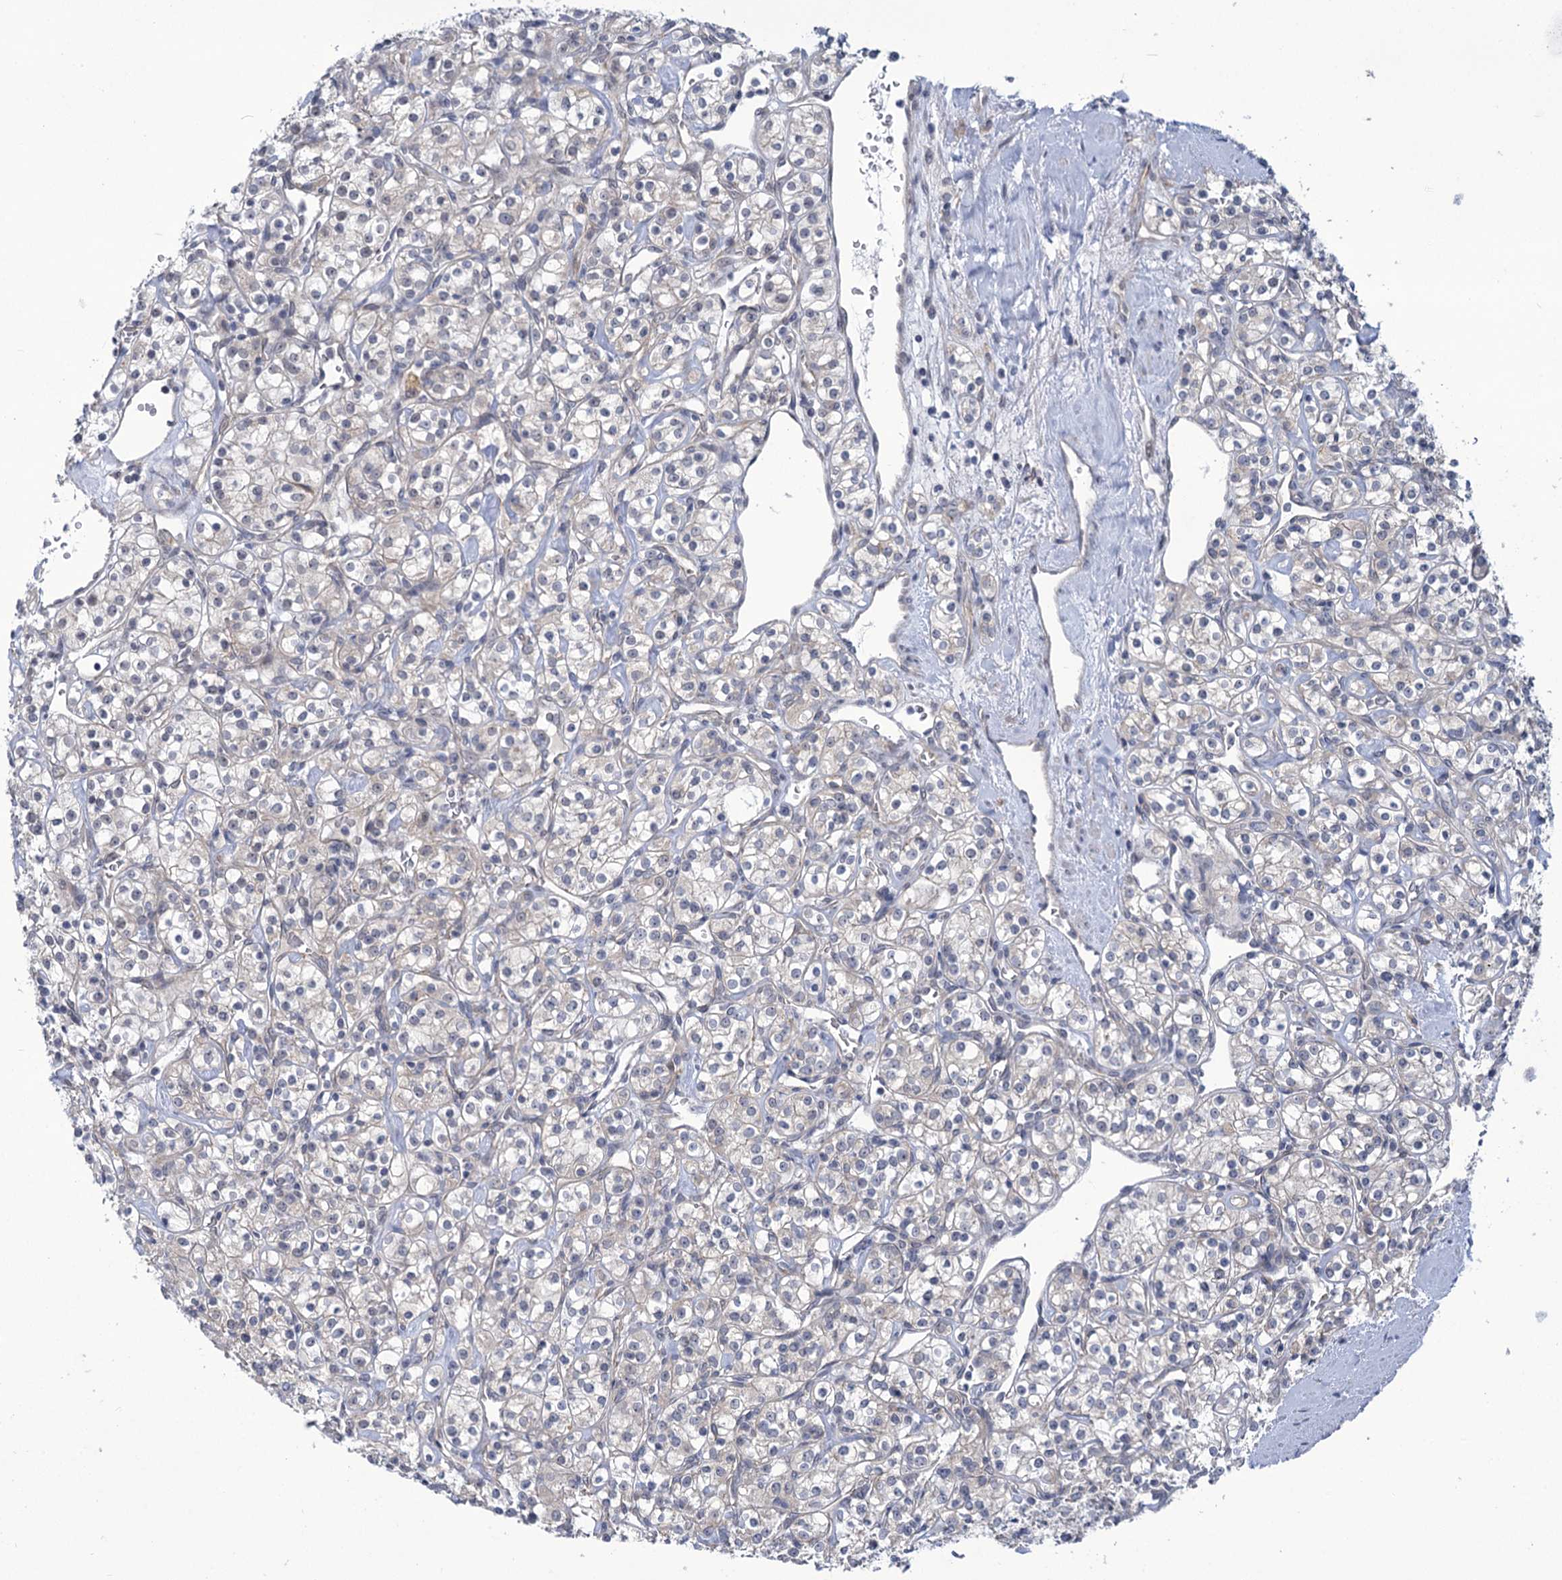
{"staining": {"intensity": "negative", "quantity": "none", "location": "none"}, "tissue": "renal cancer", "cell_type": "Tumor cells", "image_type": "cancer", "snomed": [{"axis": "morphology", "description": "Adenocarcinoma, NOS"}, {"axis": "topography", "description": "Kidney"}], "caption": "A high-resolution image shows IHC staining of adenocarcinoma (renal), which exhibits no significant positivity in tumor cells.", "gene": "MBLAC2", "patient": {"sex": "male", "age": 77}}